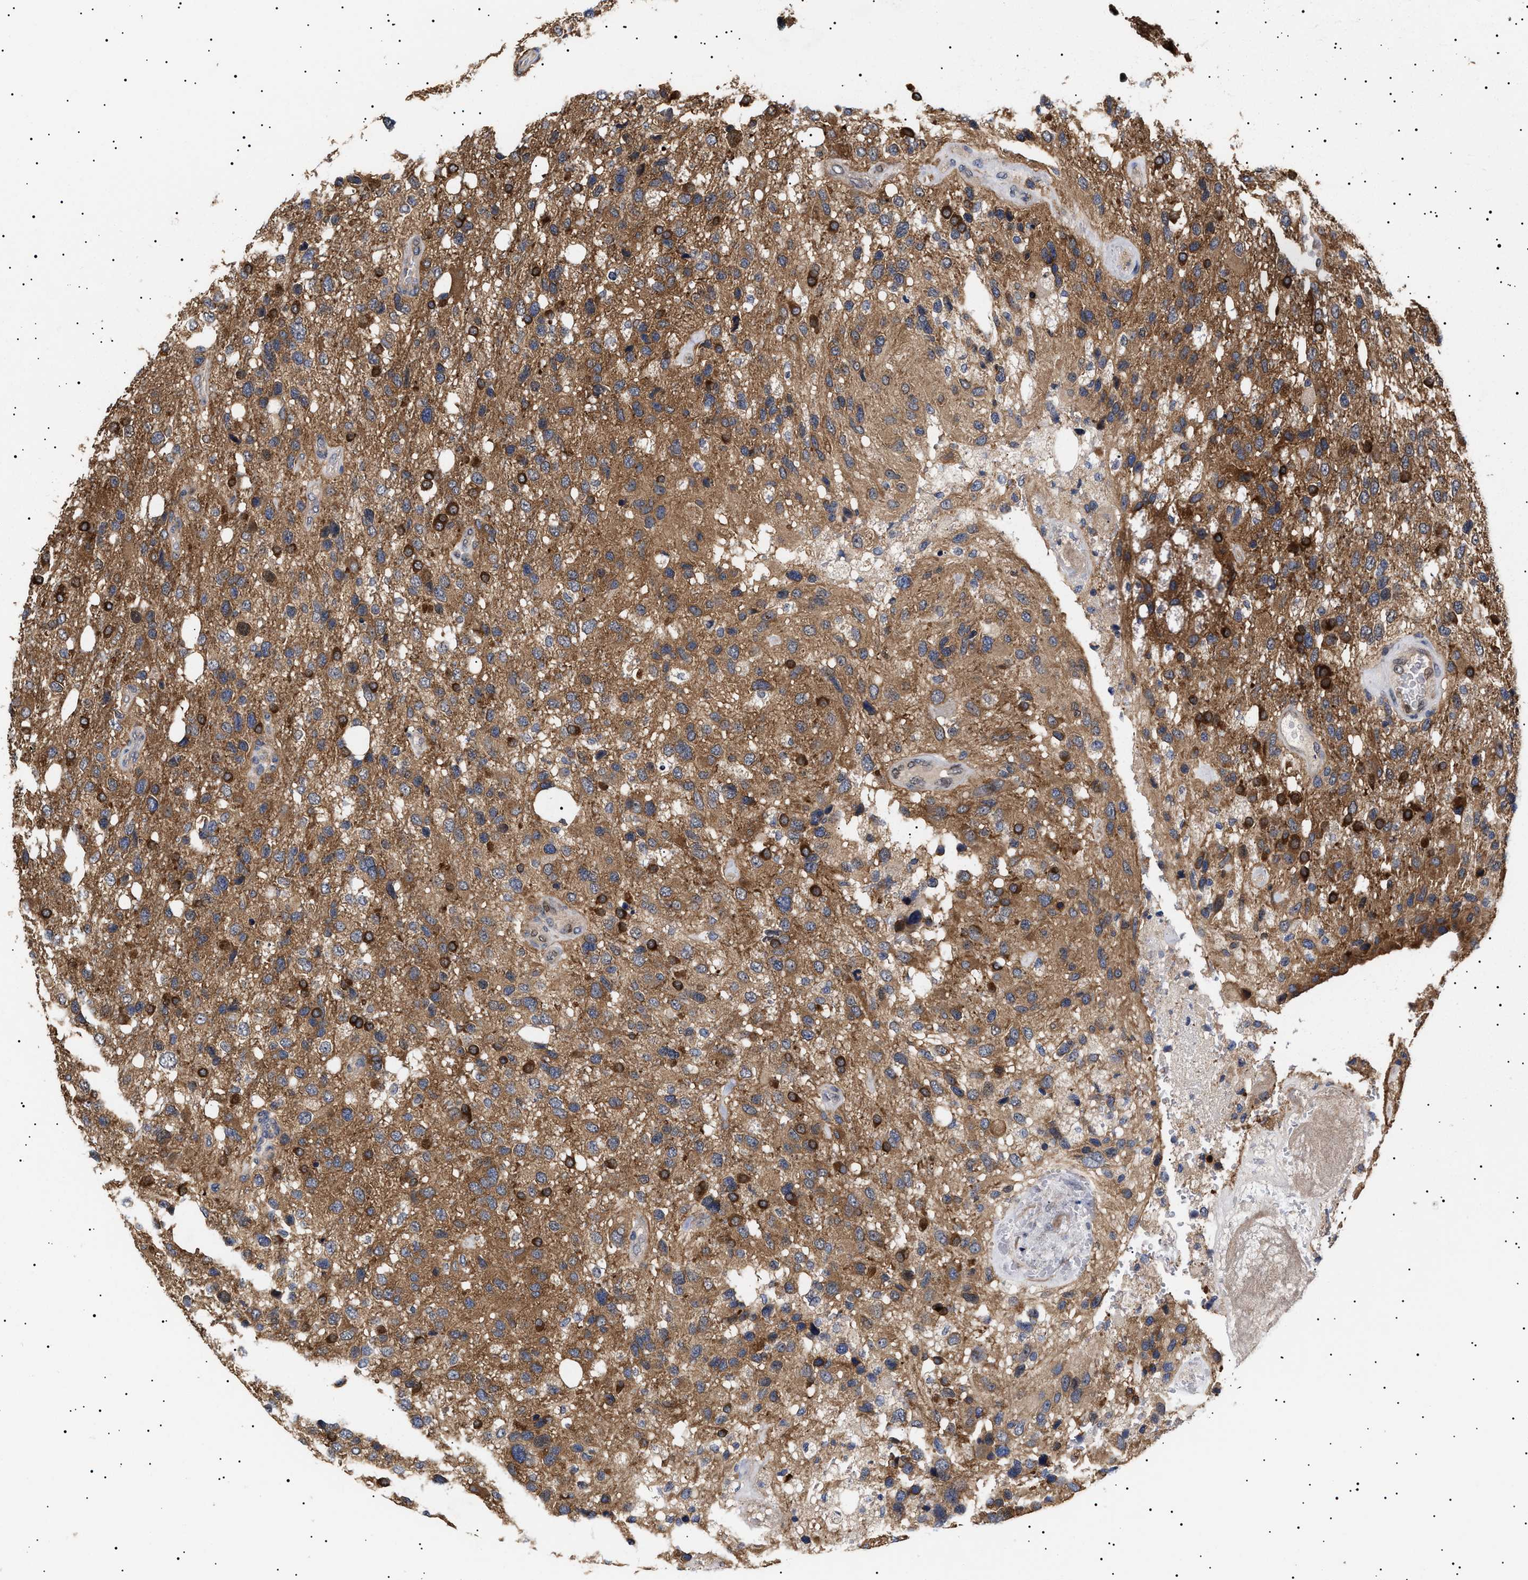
{"staining": {"intensity": "strong", "quantity": ">75%", "location": "cytoplasmic/membranous"}, "tissue": "glioma", "cell_type": "Tumor cells", "image_type": "cancer", "snomed": [{"axis": "morphology", "description": "Glioma, malignant, High grade"}, {"axis": "topography", "description": "Brain"}], "caption": "Protein positivity by immunohistochemistry (IHC) displays strong cytoplasmic/membranous expression in about >75% of tumor cells in high-grade glioma (malignant).", "gene": "KRBA1", "patient": {"sex": "female", "age": 58}}